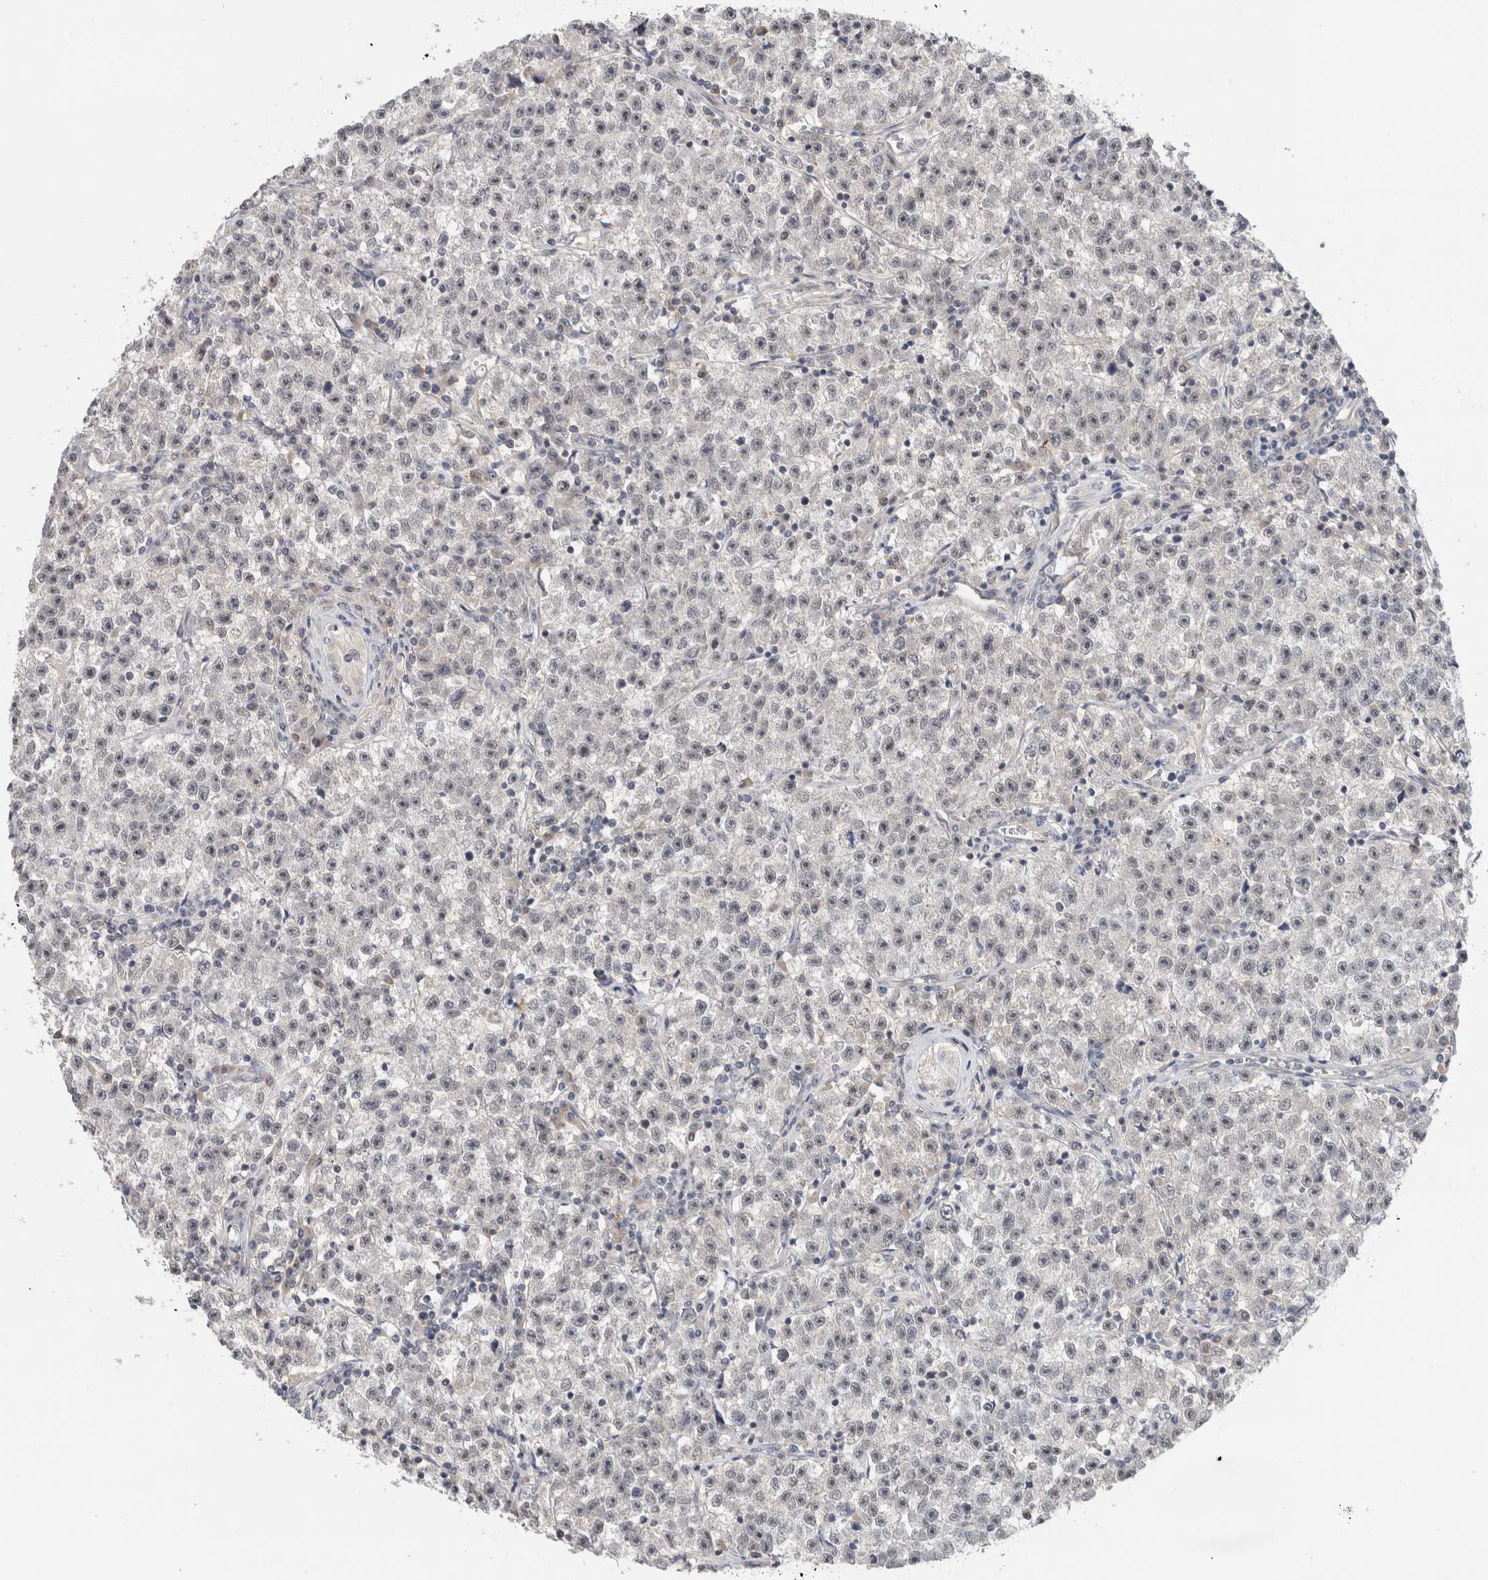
{"staining": {"intensity": "negative", "quantity": "none", "location": "none"}, "tissue": "testis cancer", "cell_type": "Tumor cells", "image_type": "cancer", "snomed": [{"axis": "morphology", "description": "Seminoma, NOS"}, {"axis": "topography", "description": "Testis"}], "caption": "Immunohistochemistry (IHC) micrograph of neoplastic tissue: human testis cancer stained with DAB (3,3'-diaminobenzidine) exhibits no significant protein staining in tumor cells.", "gene": "HCN3", "patient": {"sex": "male", "age": 22}}